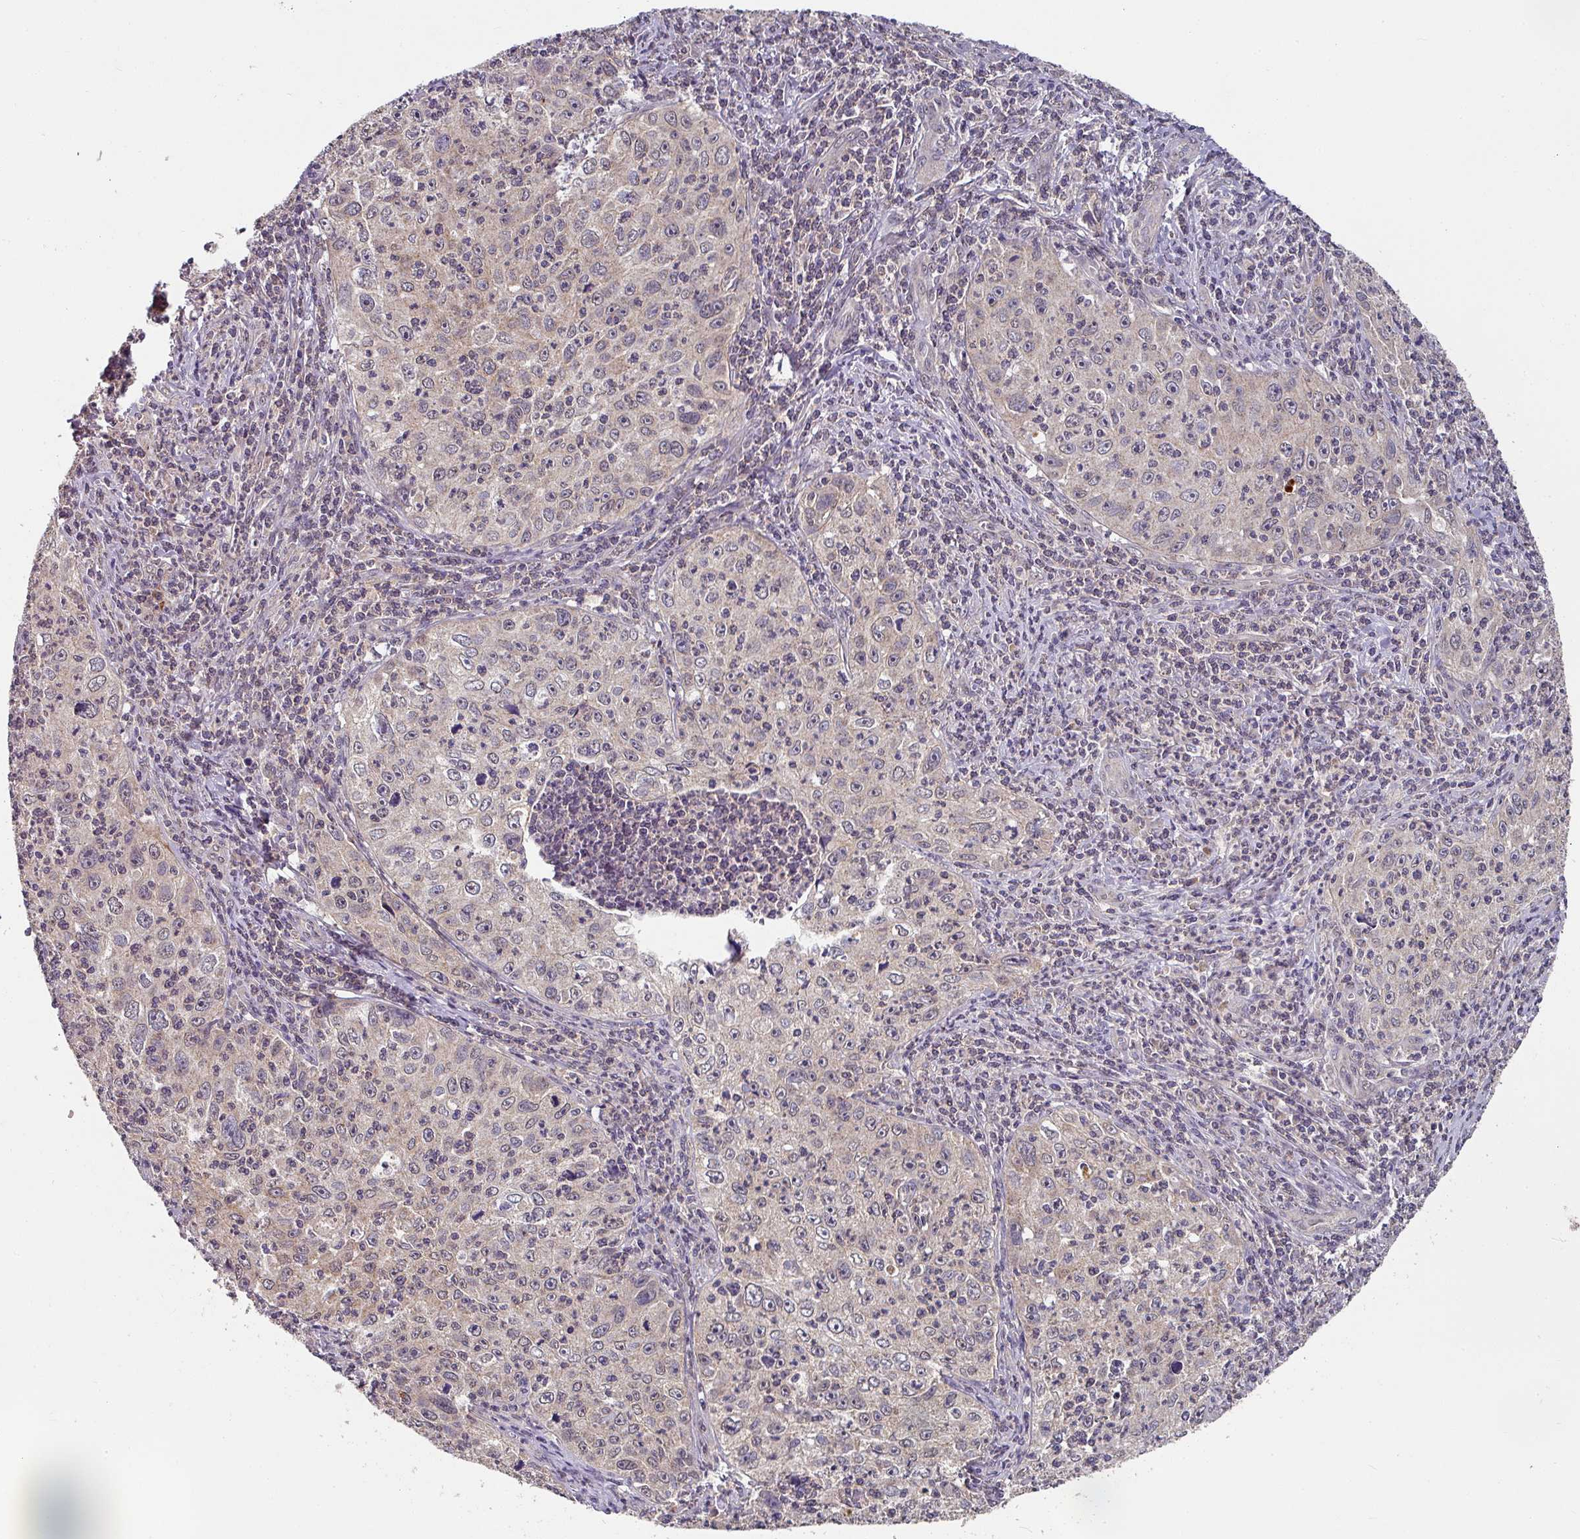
{"staining": {"intensity": "weak", "quantity": "<25%", "location": "cytoplasmic/membranous"}, "tissue": "cervical cancer", "cell_type": "Tumor cells", "image_type": "cancer", "snomed": [{"axis": "morphology", "description": "Squamous cell carcinoma, NOS"}, {"axis": "topography", "description": "Cervix"}], "caption": "High power microscopy histopathology image of an IHC micrograph of cervical cancer (squamous cell carcinoma), revealing no significant positivity in tumor cells. (Brightfield microscopy of DAB IHC at high magnification).", "gene": "EXTL3", "patient": {"sex": "female", "age": 30}}